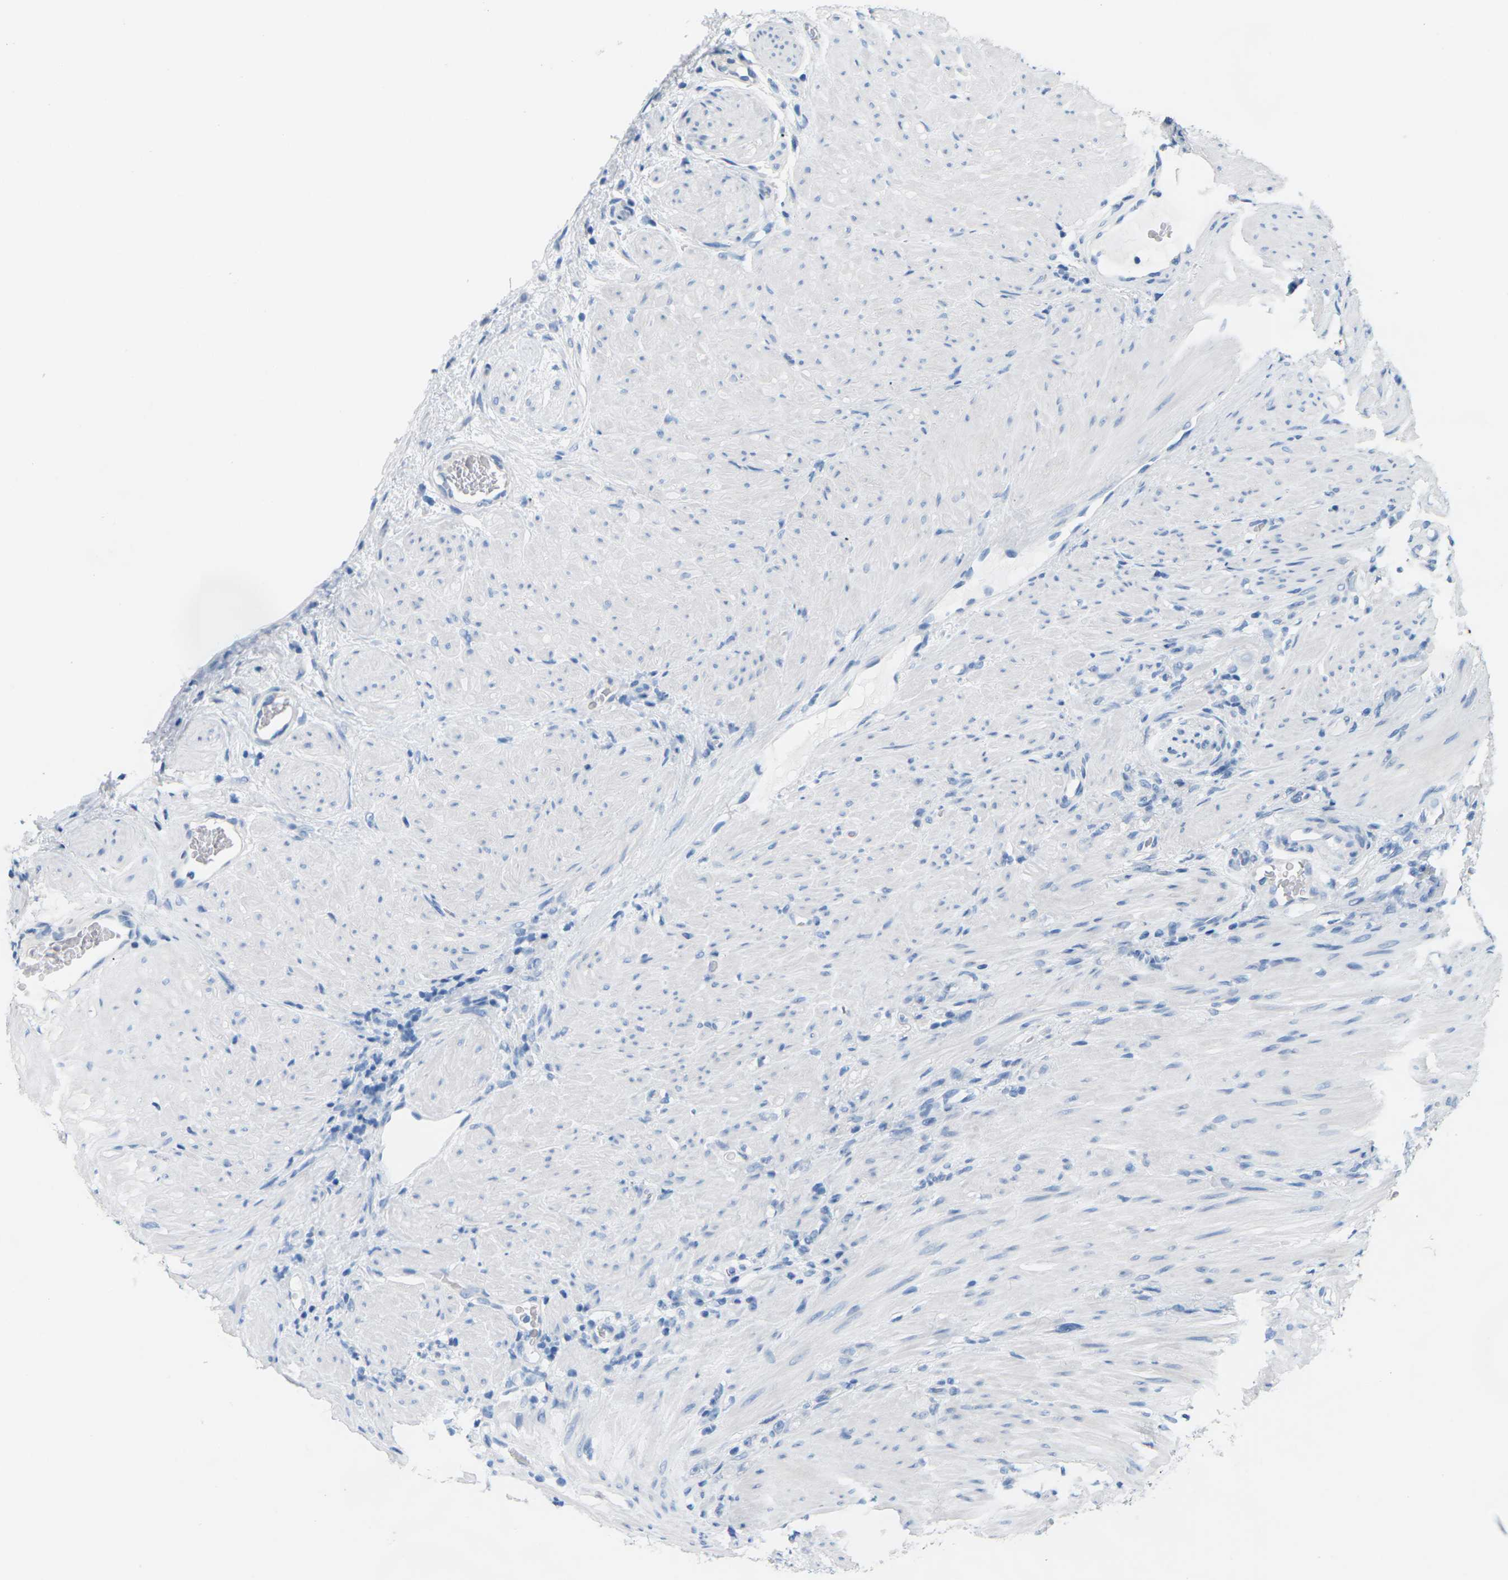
{"staining": {"intensity": "negative", "quantity": "none", "location": "none"}, "tissue": "stomach cancer", "cell_type": "Tumor cells", "image_type": "cancer", "snomed": [{"axis": "morphology", "description": "Adenocarcinoma, NOS"}, {"axis": "topography", "description": "Stomach"}], "caption": "This is an IHC micrograph of stomach cancer. There is no positivity in tumor cells.", "gene": "SLC12A1", "patient": {"sex": "male", "age": 82}}